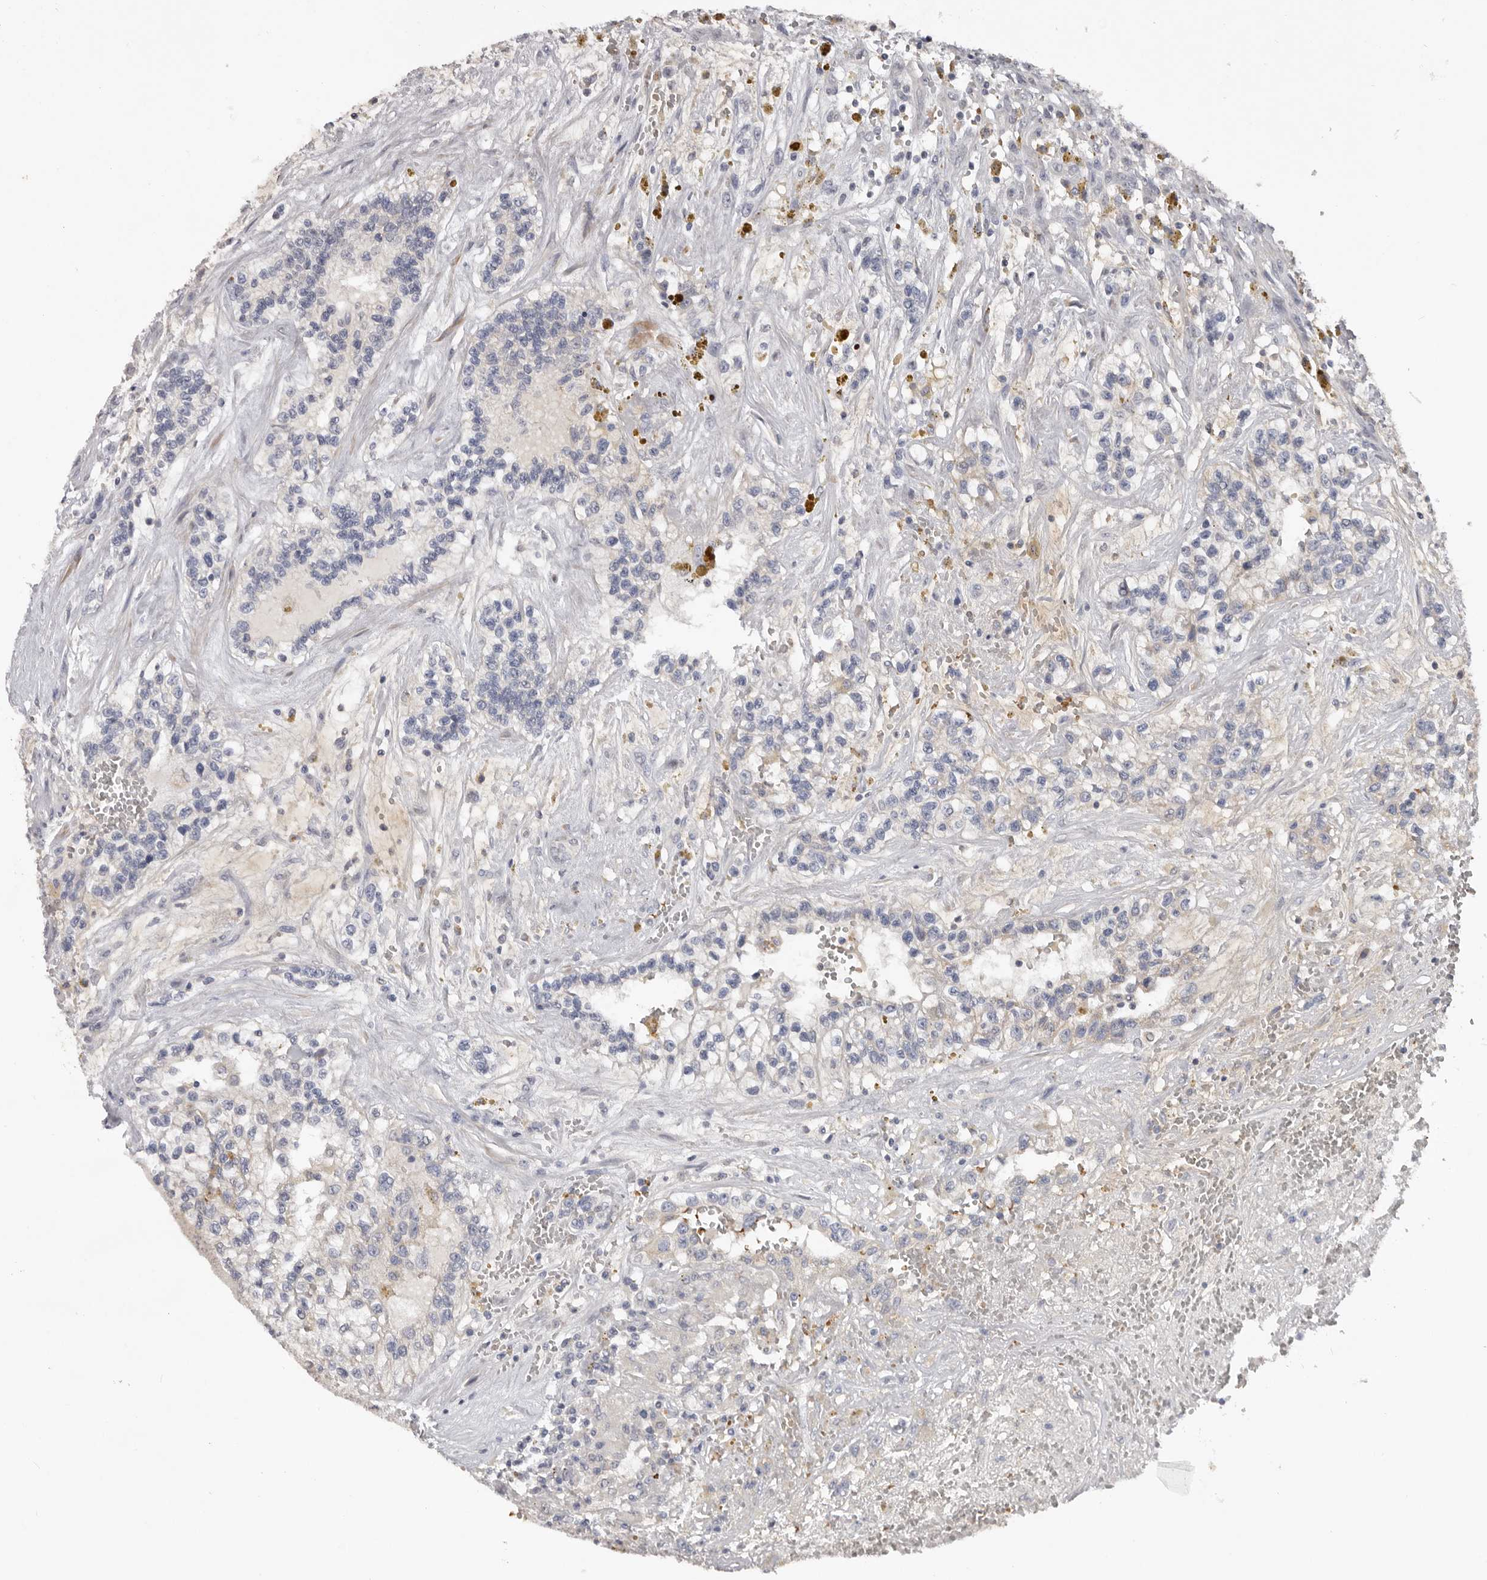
{"staining": {"intensity": "negative", "quantity": "none", "location": "none"}, "tissue": "renal cancer", "cell_type": "Tumor cells", "image_type": "cancer", "snomed": [{"axis": "morphology", "description": "Adenocarcinoma, NOS"}, {"axis": "topography", "description": "Kidney"}], "caption": "IHC histopathology image of neoplastic tissue: human renal adenocarcinoma stained with DAB (3,3'-diaminobenzidine) displays no significant protein positivity in tumor cells.", "gene": "TNR", "patient": {"sex": "female", "age": 57}}